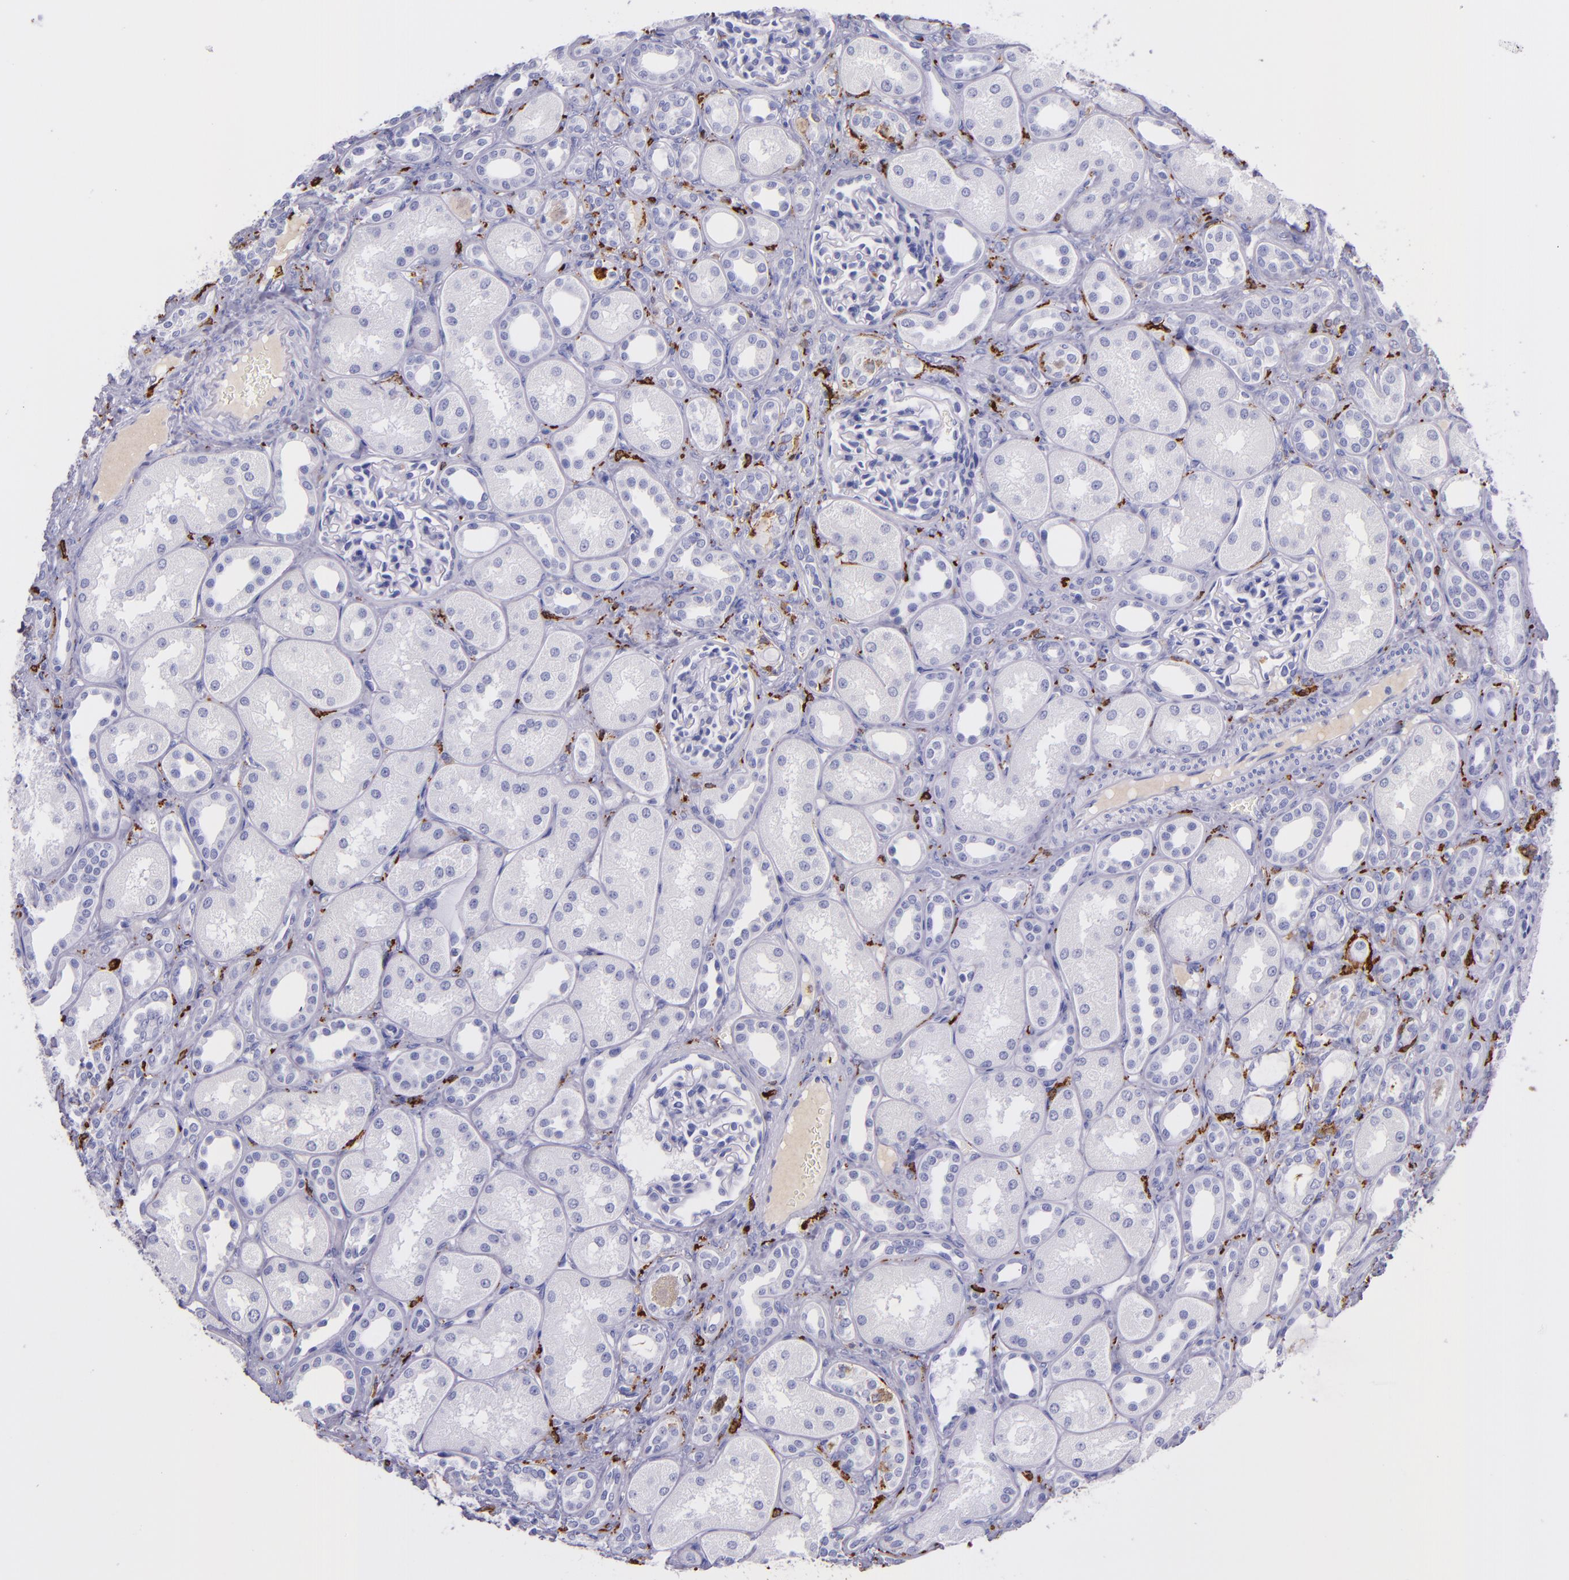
{"staining": {"intensity": "negative", "quantity": "none", "location": "none"}, "tissue": "kidney", "cell_type": "Cells in glomeruli", "image_type": "normal", "snomed": [{"axis": "morphology", "description": "Normal tissue, NOS"}, {"axis": "topography", "description": "Kidney"}], "caption": "DAB (3,3'-diaminobenzidine) immunohistochemical staining of benign human kidney demonstrates no significant staining in cells in glomeruli. (Brightfield microscopy of DAB (3,3'-diaminobenzidine) IHC at high magnification).", "gene": "CD163", "patient": {"sex": "male", "age": 7}}